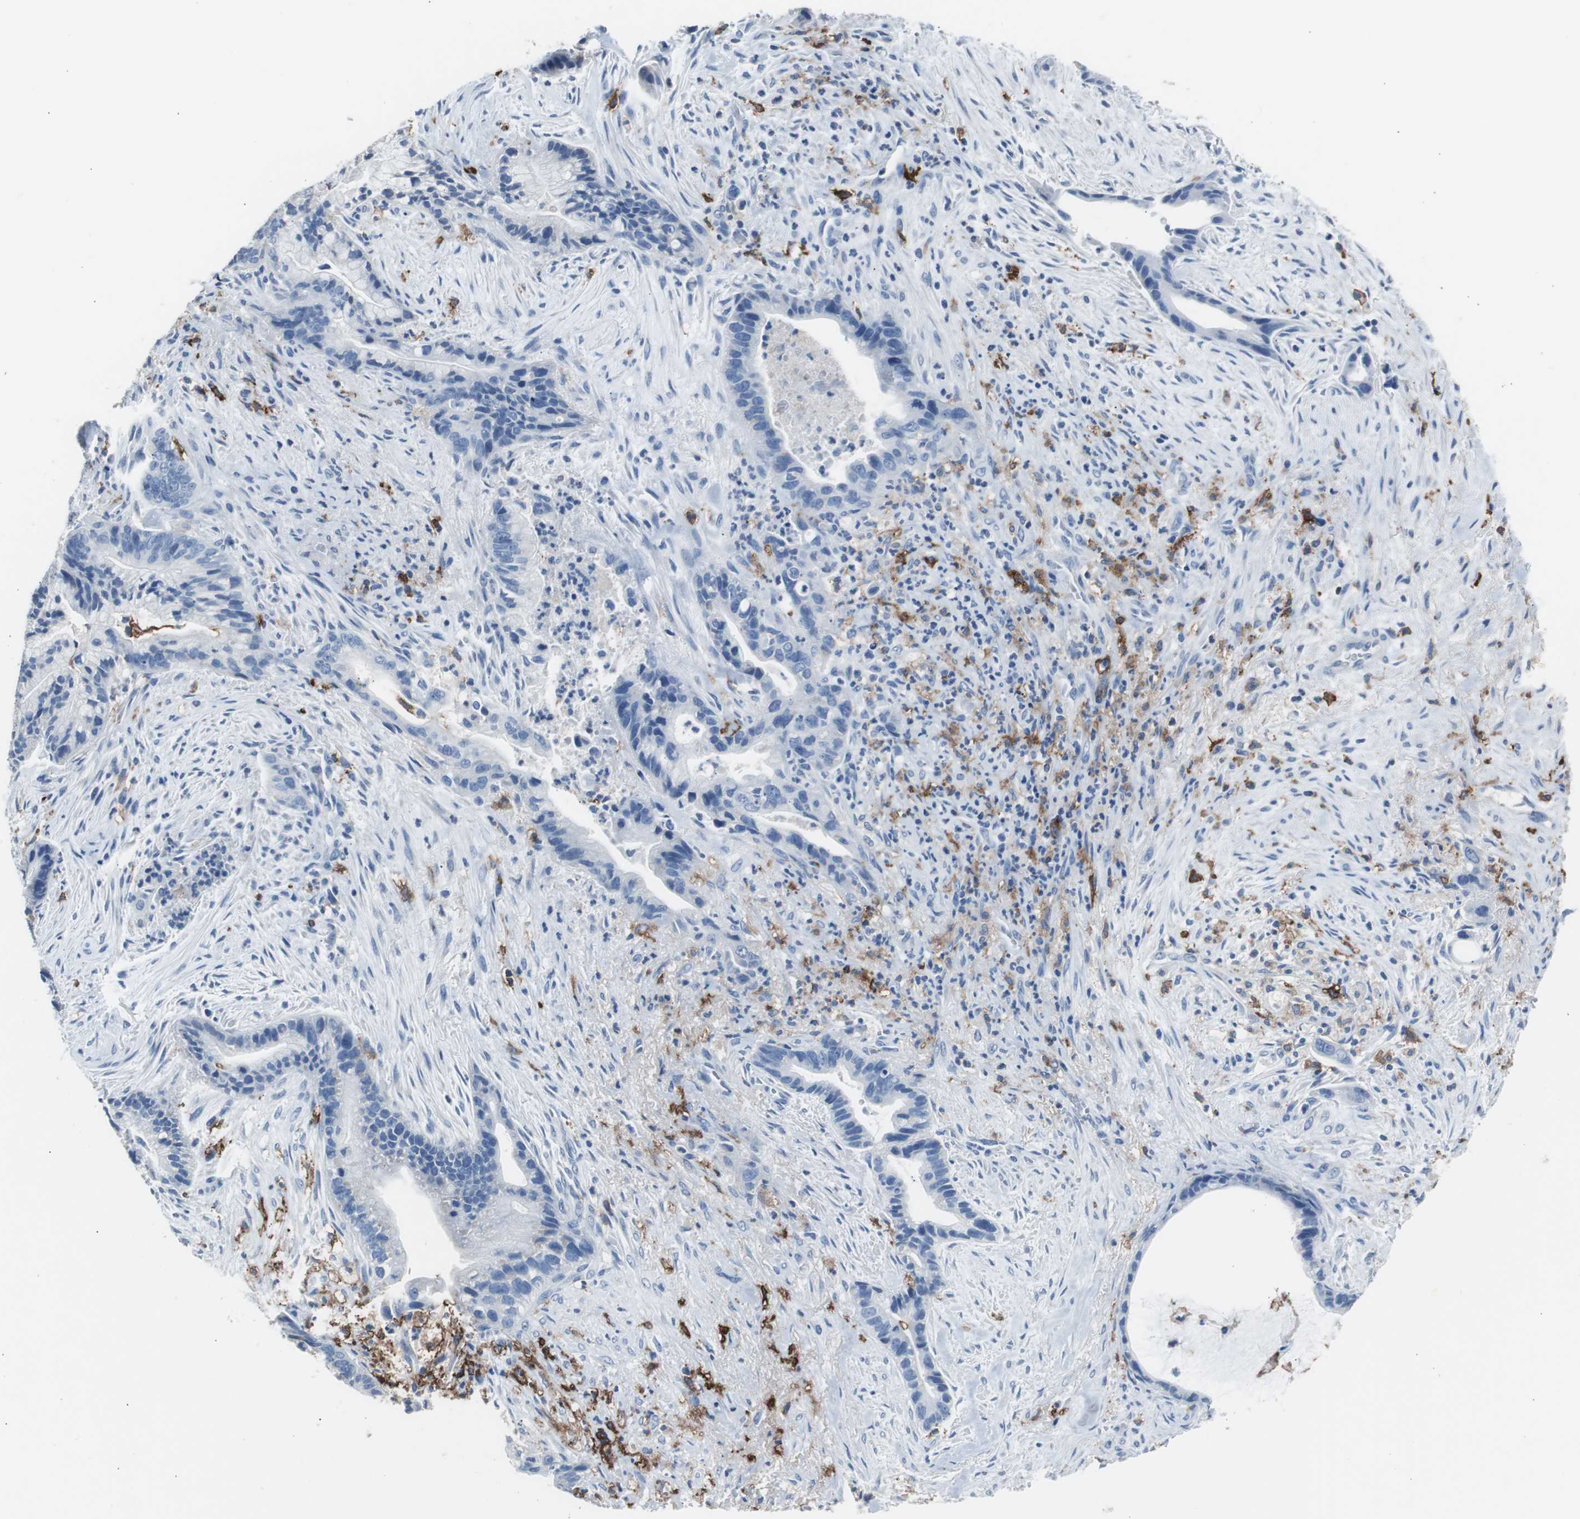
{"staining": {"intensity": "negative", "quantity": "none", "location": "none"}, "tissue": "liver cancer", "cell_type": "Tumor cells", "image_type": "cancer", "snomed": [{"axis": "morphology", "description": "Cholangiocarcinoma"}, {"axis": "topography", "description": "Liver"}], "caption": "This is an immunohistochemistry histopathology image of cholangiocarcinoma (liver). There is no positivity in tumor cells.", "gene": "FCGR2B", "patient": {"sex": "female", "age": 55}}